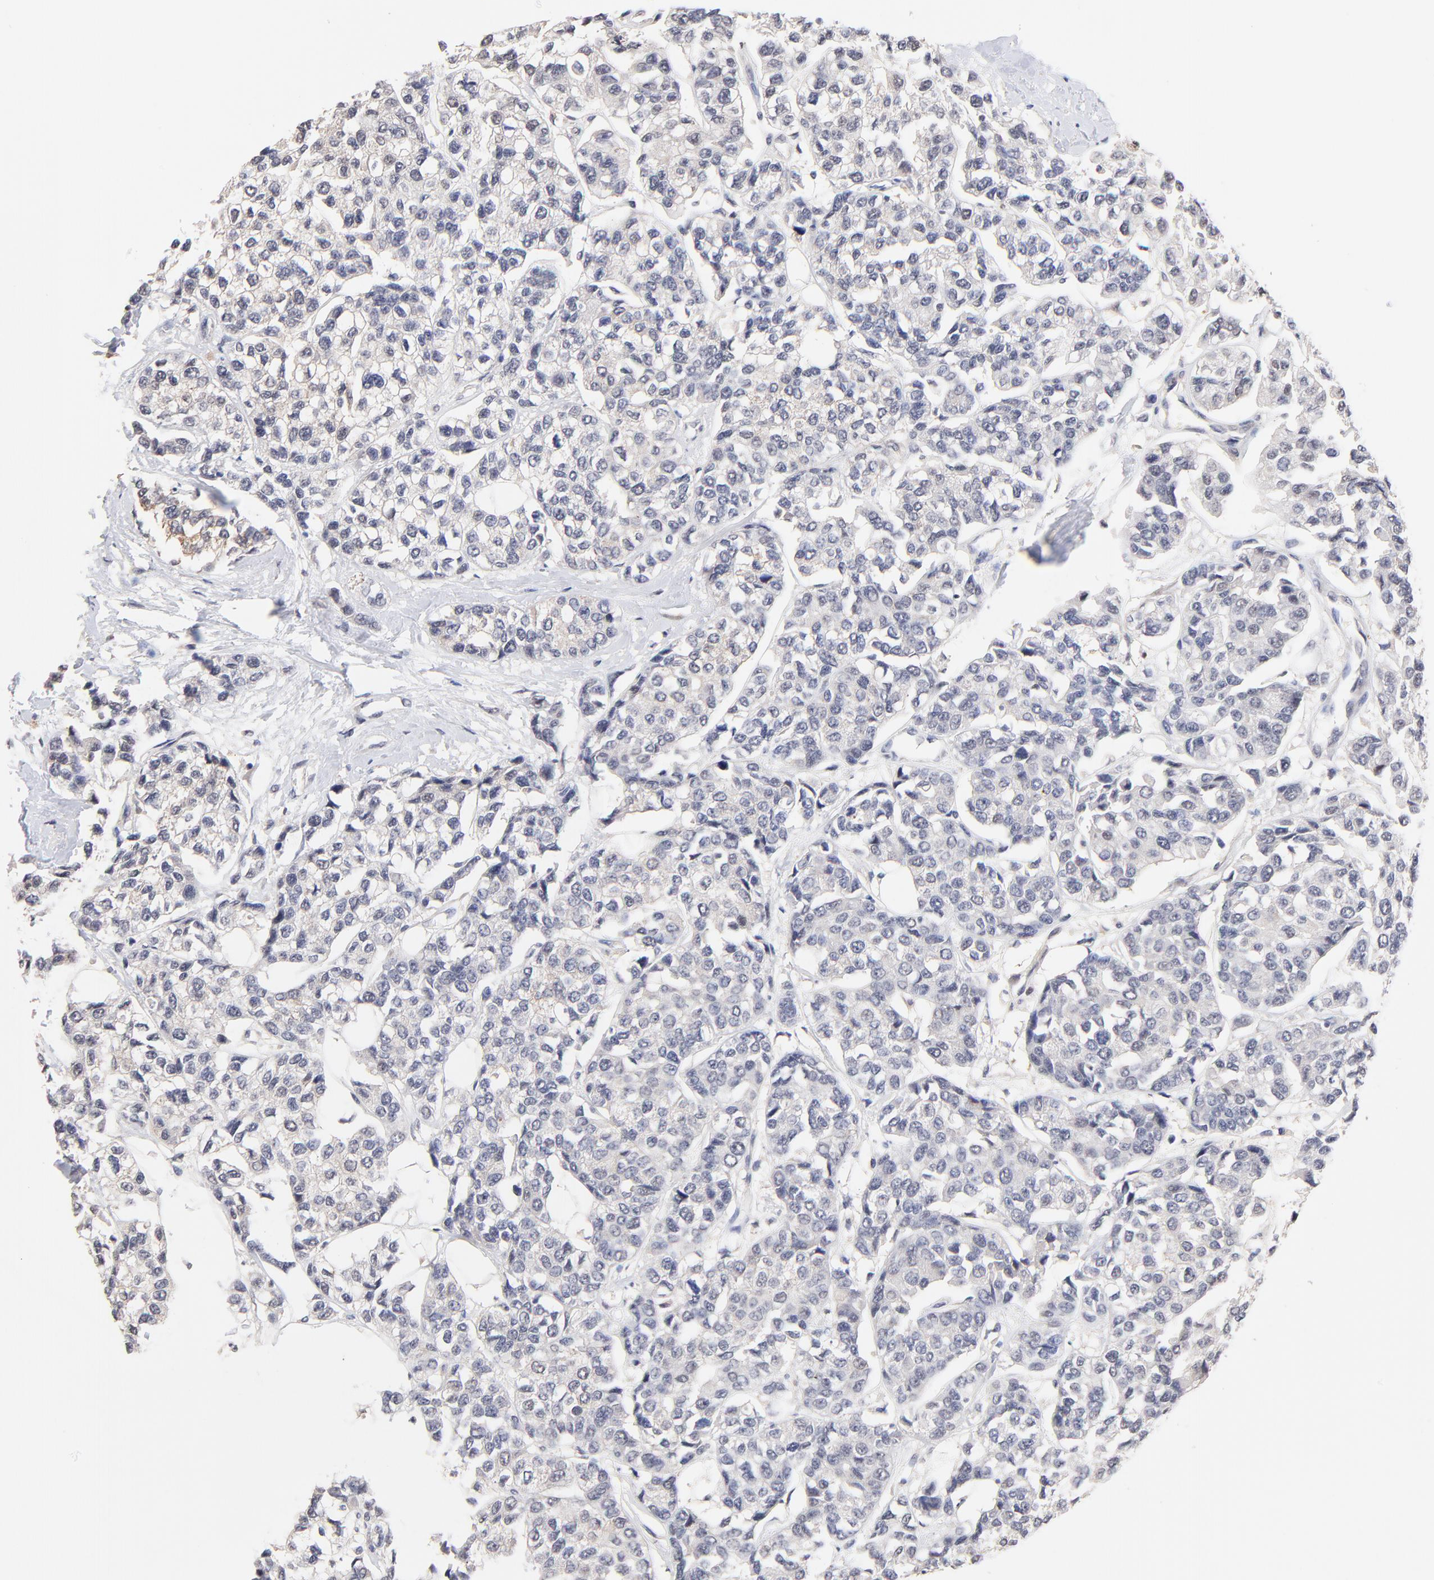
{"staining": {"intensity": "moderate", "quantity": ">75%", "location": "cytoplasmic/membranous"}, "tissue": "breast cancer", "cell_type": "Tumor cells", "image_type": "cancer", "snomed": [{"axis": "morphology", "description": "Duct carcinoma"}, {"axis": "topography", "description": "Breast"}], "caption": "DAB (3,3'-diaminobenzidine) immunohistochemical staining of breast cancer (intraductal carcinoma) reveals moderate cytoplasmic/membranous protein expression in approximately >75% of tumor cells.", "gene": "RIBC2", "patient": {"sex": "female", "age": 51}}